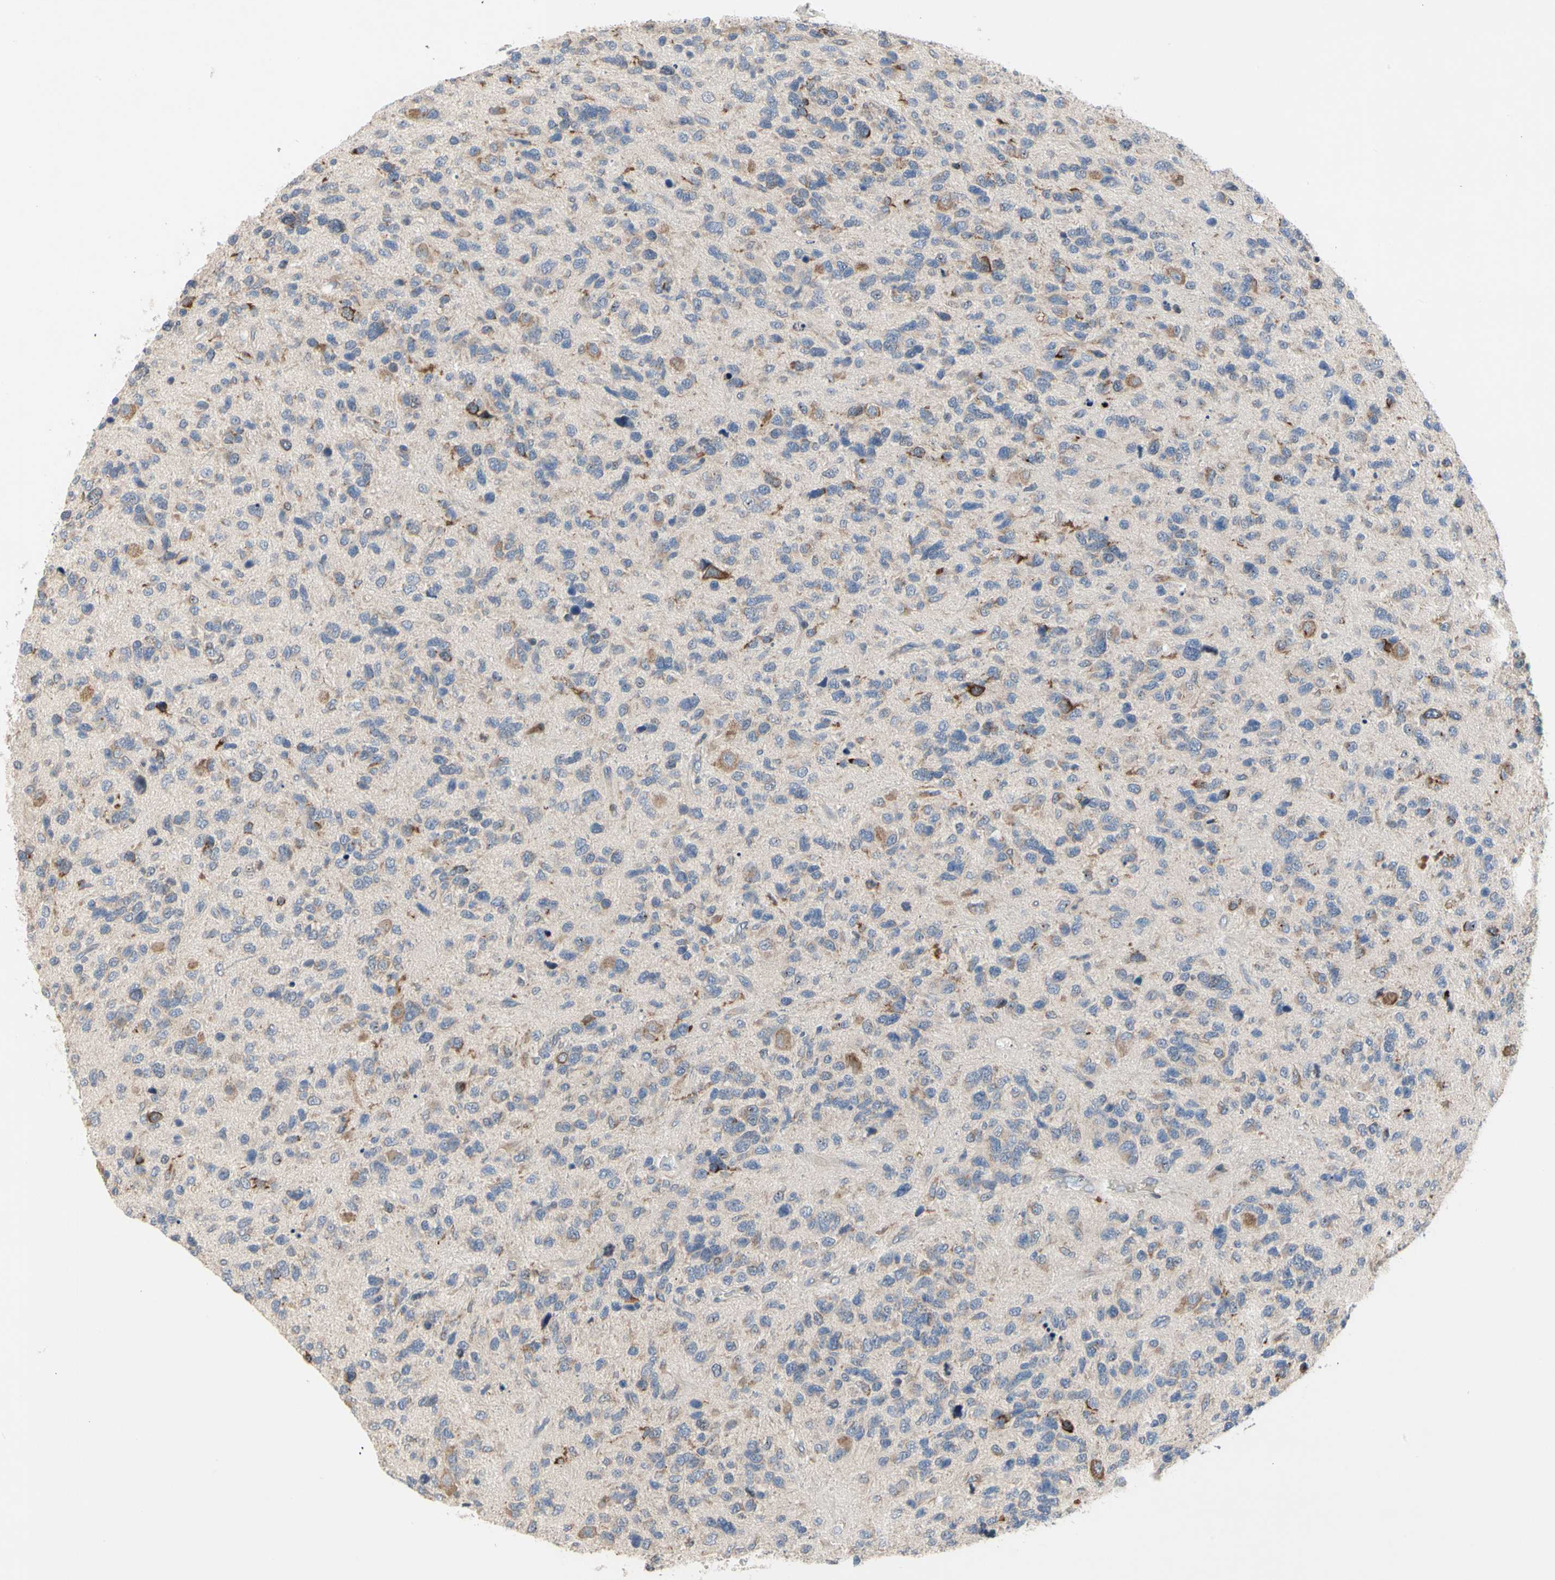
{"staining": {"intensity": "weak", "quantity": "25%-75%", "location": "cytoplasmic/membranous"}, "tissue": "glioma", "cell_type": "Tumor cells", "image_type": "cancer", "snomed": [{"axis": "morphology", "description": "Glioma, malignant, High grade"}, {"axis": "topography", "description": "Brain"}], "caption": "This image displays malignant glioma (high-grade) stained with immunohistochemistry (IHC) to label a protein in brown. The cytoplasmic/membranous of tumor cells show weak positivity for the protein. Nuclei are counter-stained blue.", "gene": "MMEL1", "patient": {"sex": "female", "age": 58}}